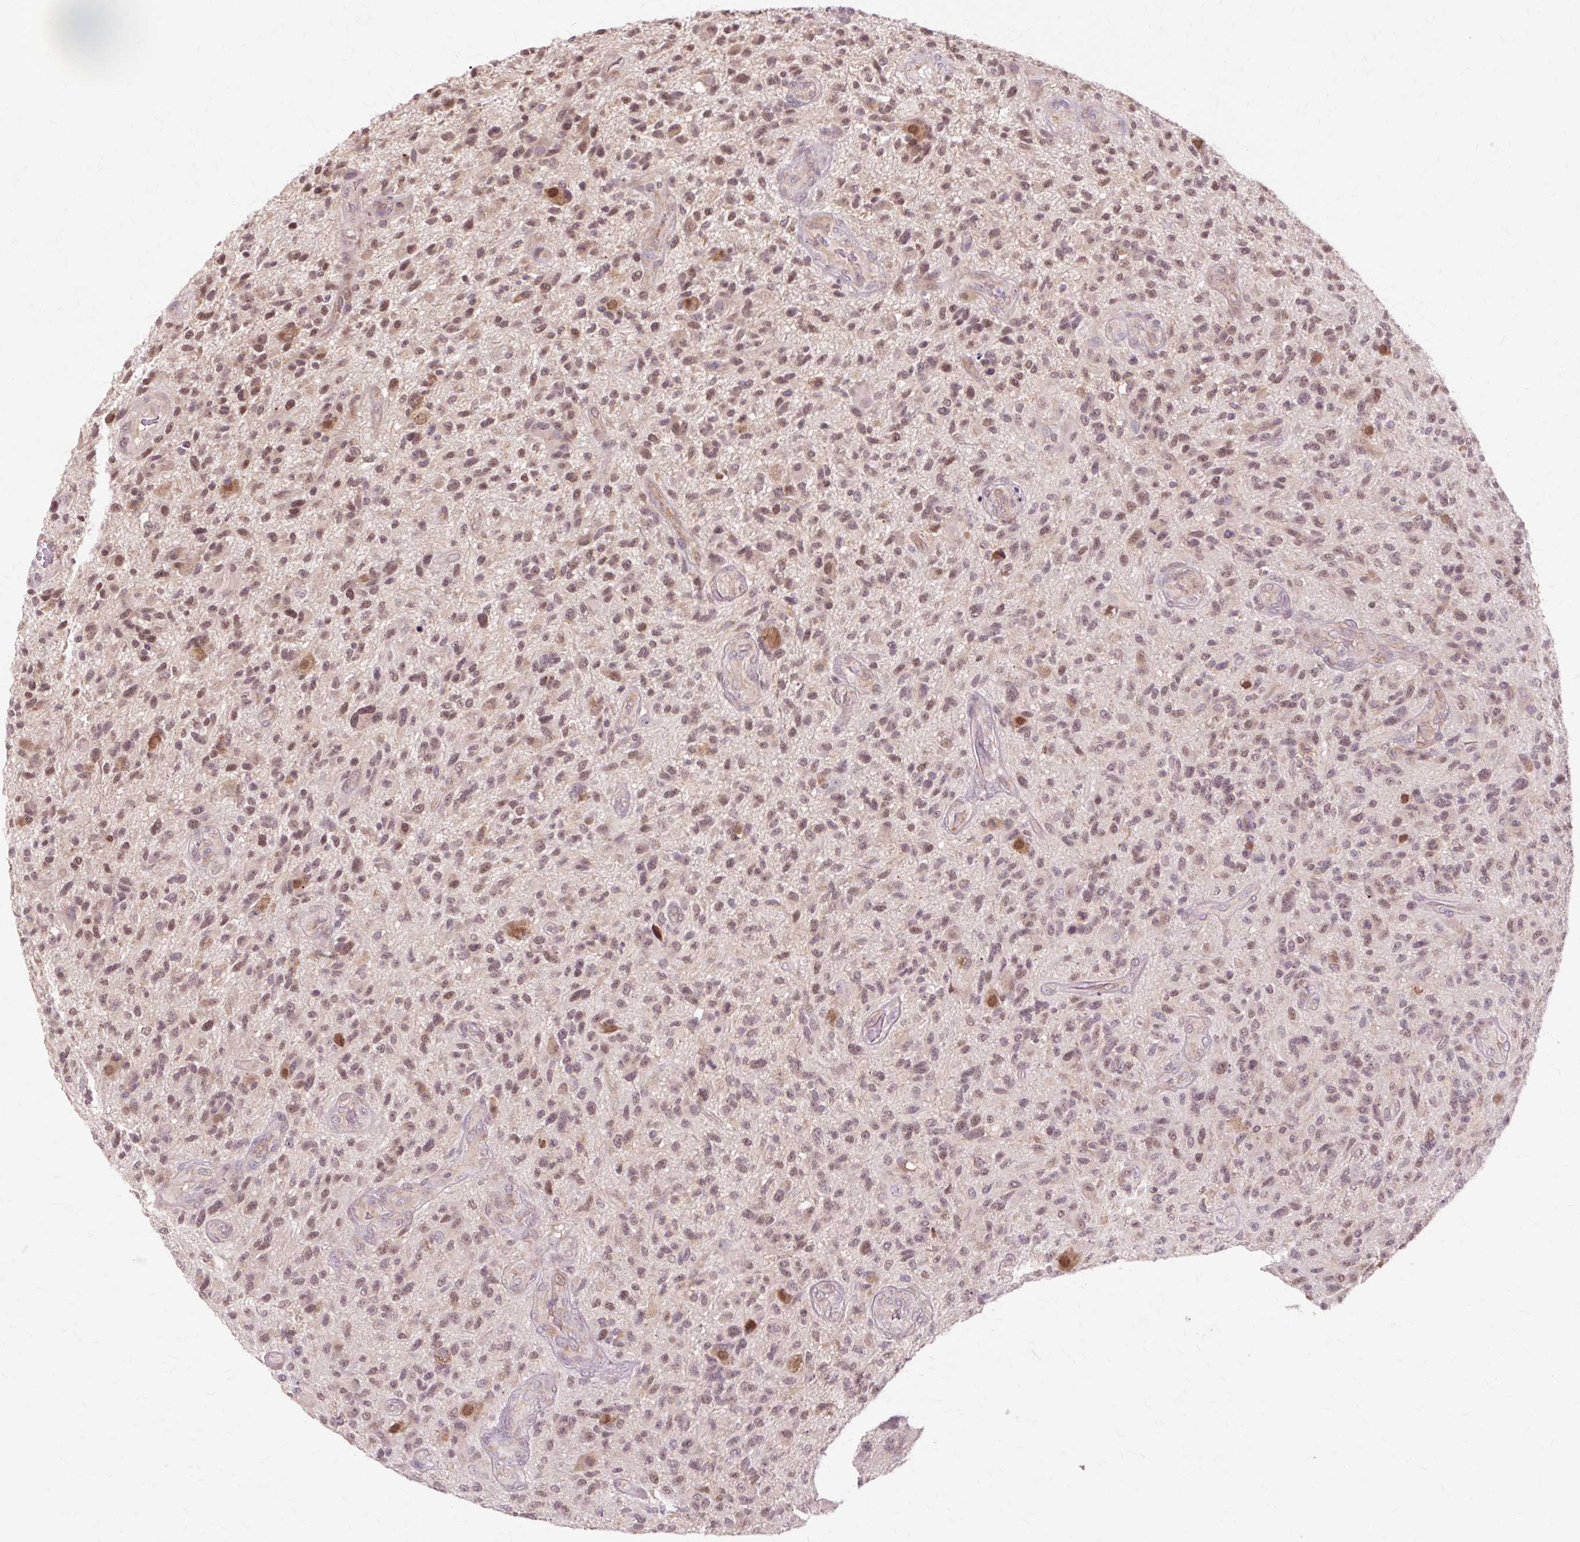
{"staining": {"intensity": "moderate", "quantity": ">75%", "location": "nuclear"}, "tissue": "glioma", "cell_type": "Tumor cells", "image_type": "cancer", "snomed": [{"axis": "morphology", "description": "Glioma, malignant, High grade"}, {"axis": "topography", "description": "Brain"}], "caption": "Brown immunohistochemical staining in human glioma demonstrates moderate nuclear expression in about >75% of tumor cells. The staining was performed using DAB, with brown indicating positive protein expression. Nuclei are stained blue with hematoxylin.", "gene": "GEMIN2", "patient": {"sex": "male", "age": 47}}